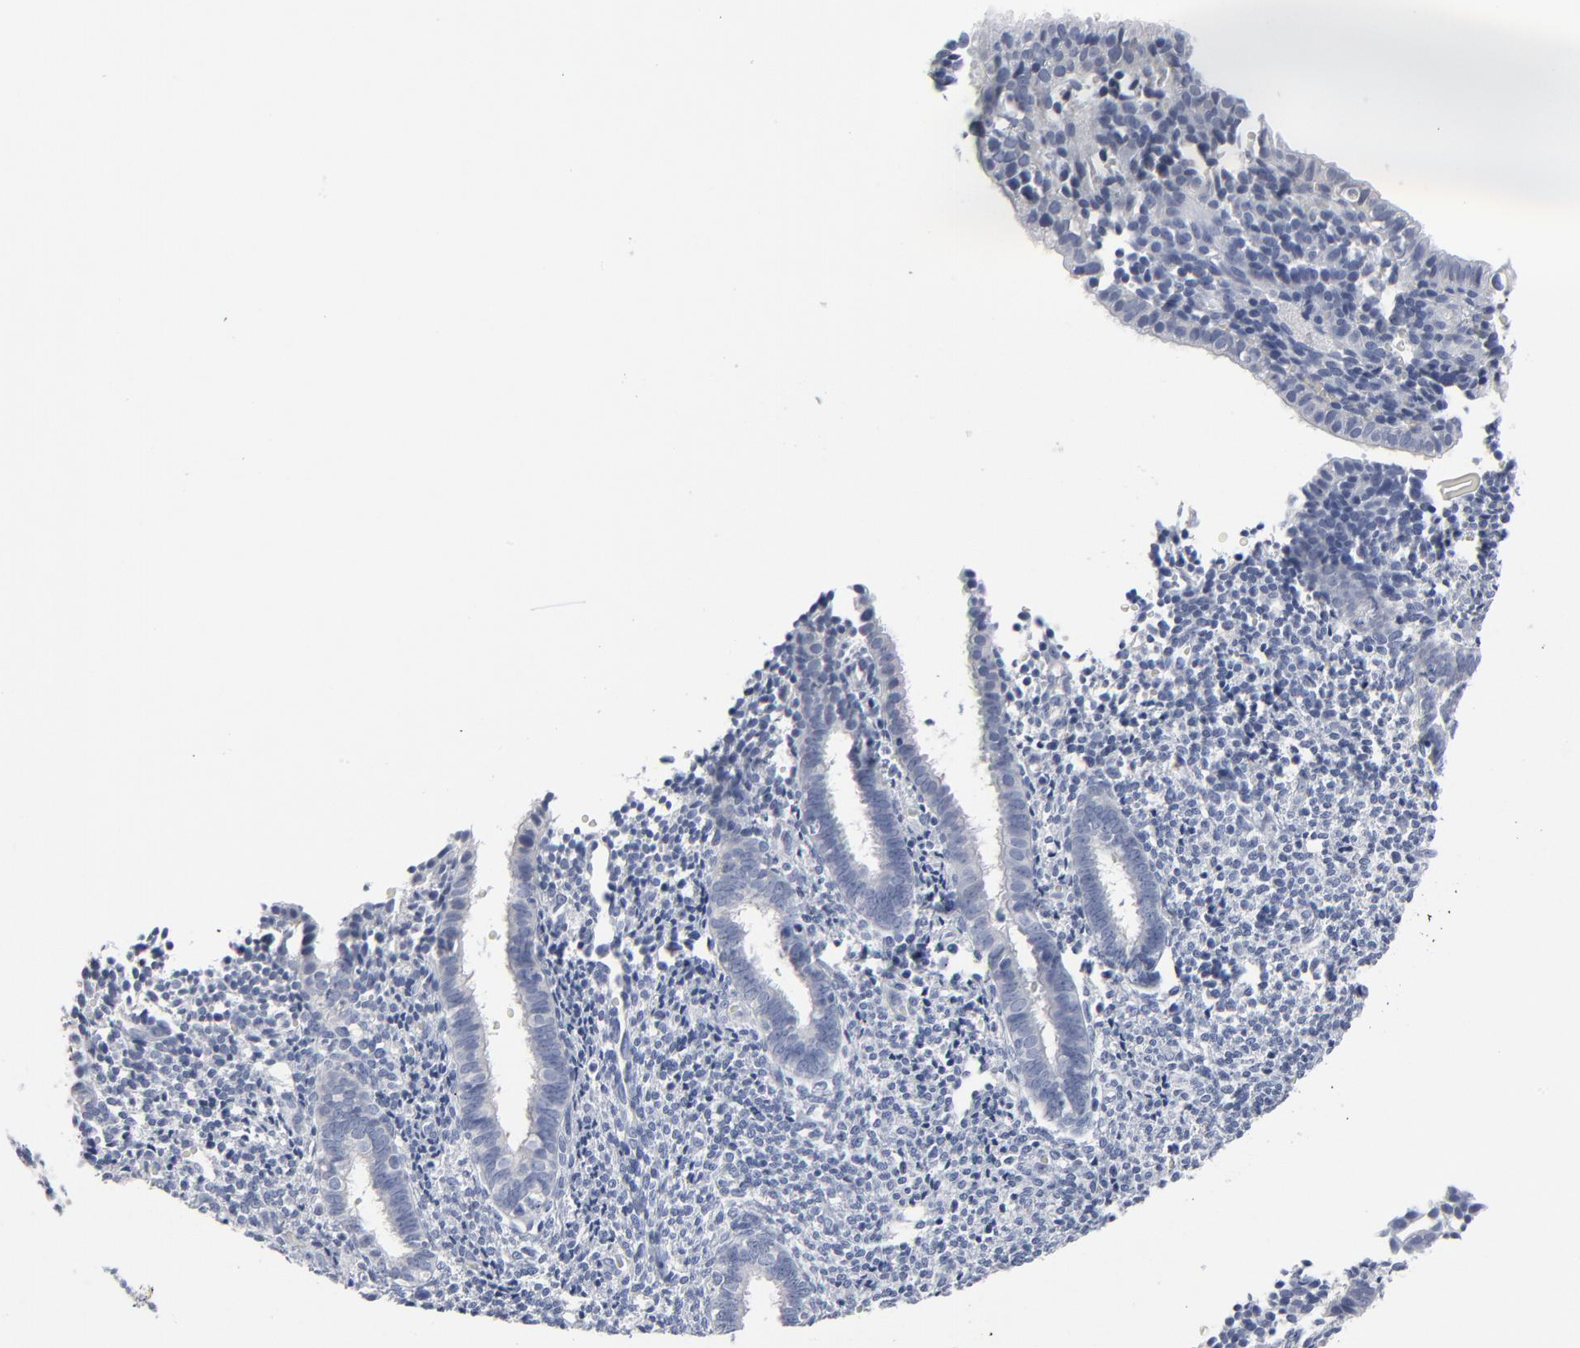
{"staining": {"intensity": "negative", "quantity": "none", "location": "none"}, "tissue": "endometrium", "cell_type": "Cells in endometrial stroma", "image_type": "normal", "snomed": [{"axis": "morphology", "description": "Normal tissue, NOS"}, {"axis": "topography", "description": "Endometrium"}], "caption": "Immunohistochemical staining of benign endometrium exhibits no significant staining in cells in endometrial stroma. Nuclei are stained in blue.", "gene": "PAGE1", "patient": {"sex": "female", "age": 27}}